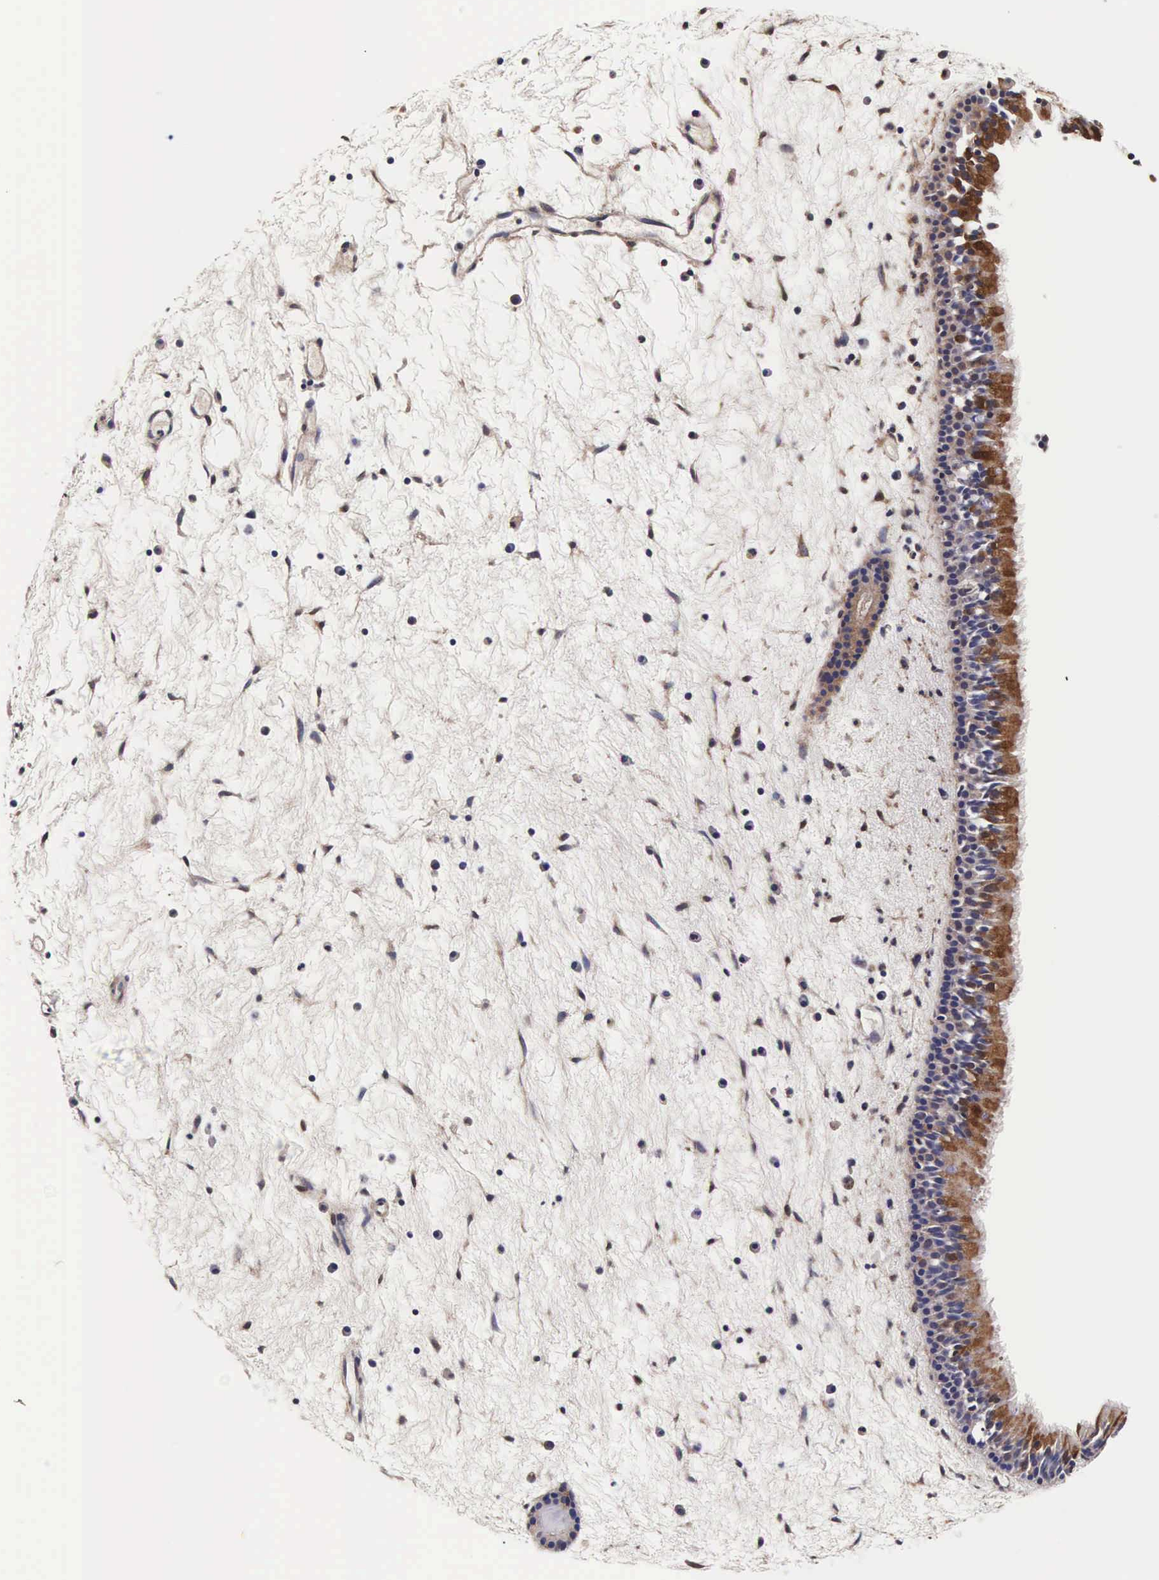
{"staining": {"intensity": "moderate", "quantity": ">75%", "location": "cytoplasmic/membranous,nuclear"}, "tissue": "nasopharynx", "cell_type": "Respiratory epithelial cells", "image_type": "normal", "snomed": [{"axis": "morphology", "description": "Normal tissue, NOS"}, {"axis": "topography", "description": "Nasopharynx"}], "caption": "Brown immunohistochemical staining in unremarkable nasopharynx reveals moderate cytoplasmic/membranous,nuclear staining in about >75% of respiratory epithelial cells. Ihc stains the protein of interest in brown and the nuclei are stained blue.", "gene": "TECPR2", "patient": {"sex": "female", "age": 78}}